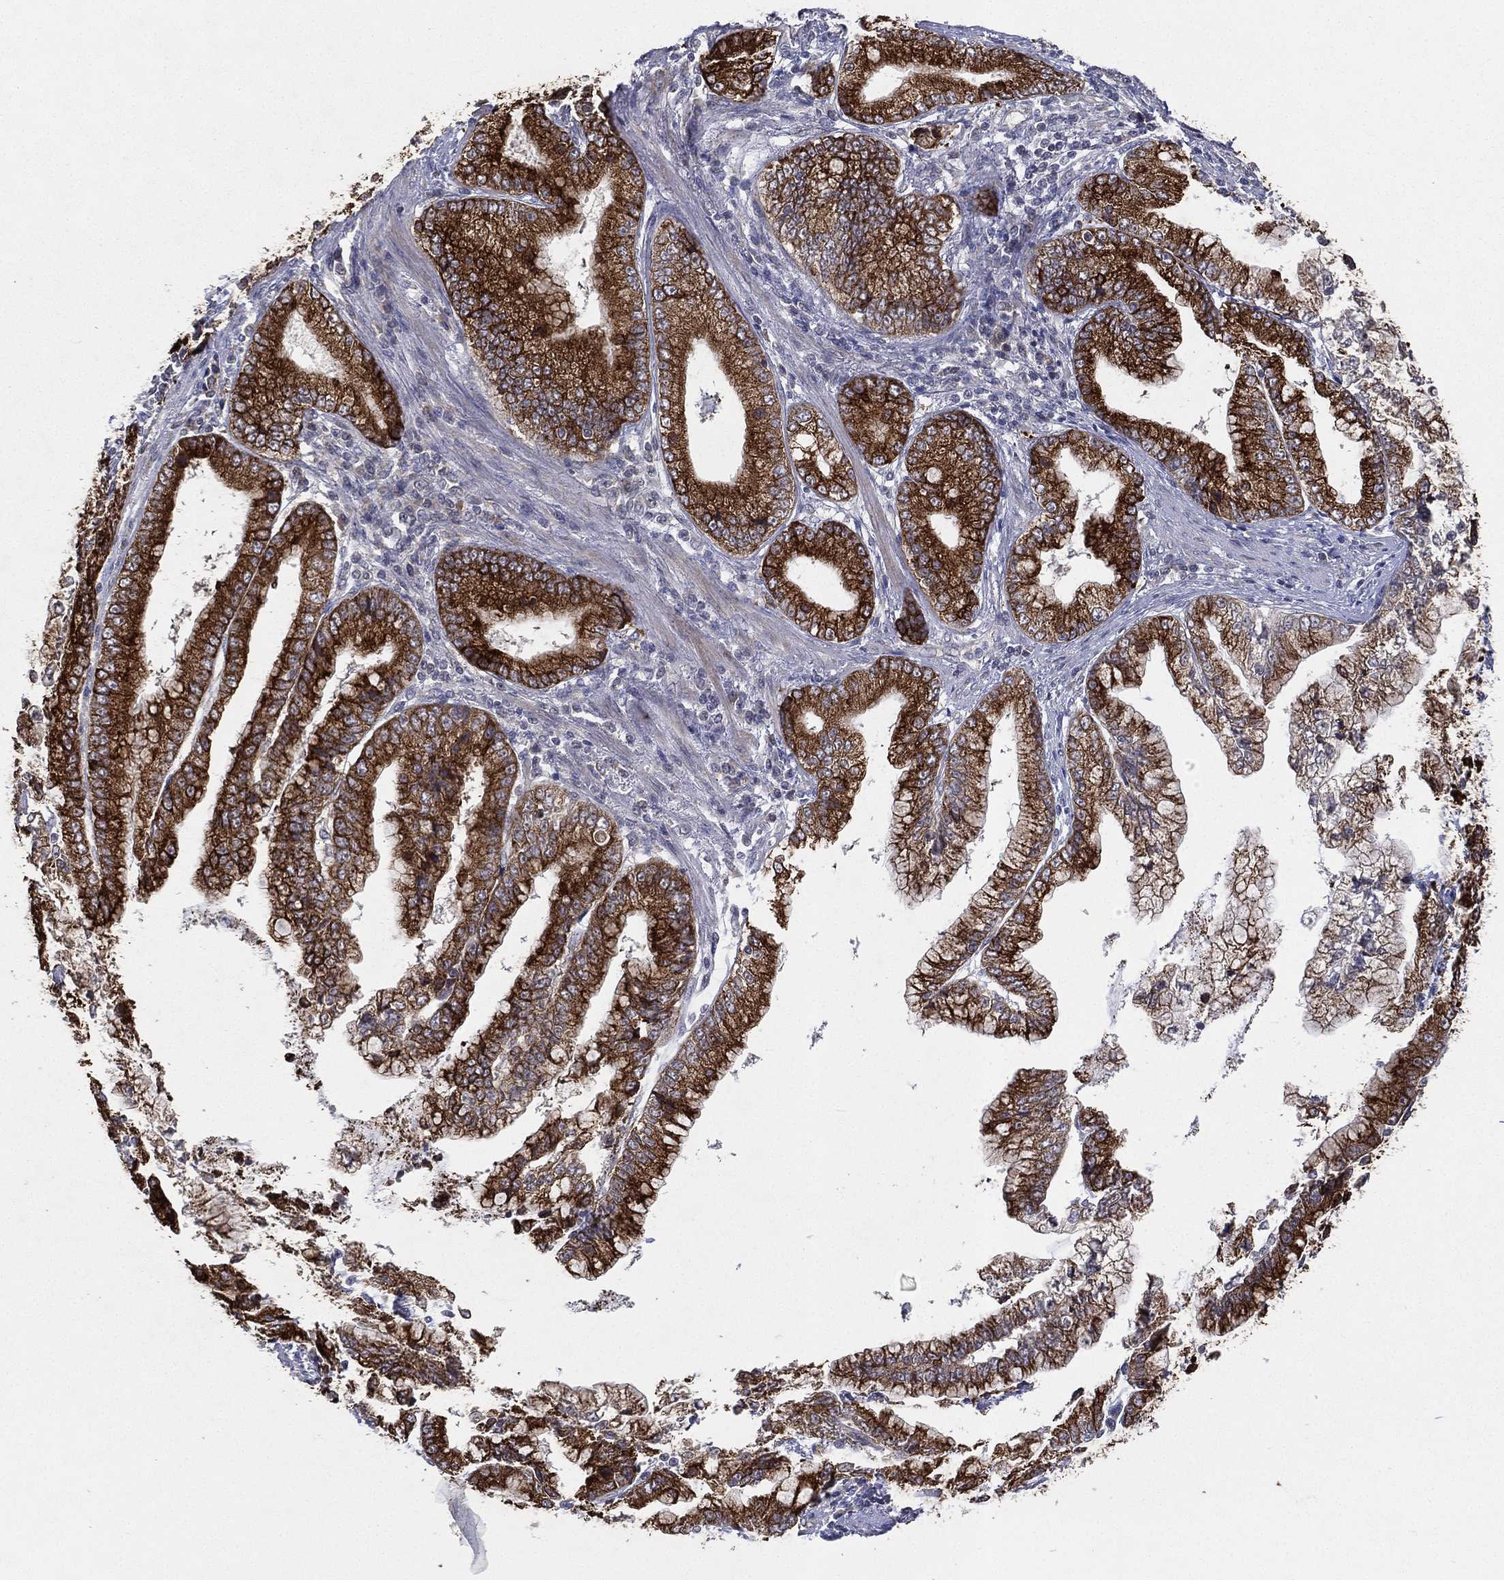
{"staining": {"intensity": "strong", "quantity": ">75%", "location": "cytoplasmic/membranous"}, "tissue": "stomach cancer", "cell_type": "Tumor cells", "image_type": "cancer", "snomed": [{"axis": "morphology", "description": "Adenocarcinoma, NOS"}, {"axis": "topography", "description": "Stomach, upper"}], "caption": "Immunohistochemical staining of adenocarcinoma (stomach) displays strong cytoplasmic/membranous protein positivity in approximately >75% of tumor cells. (IHC, brightfield microscopy, high magnification).", "gene": "KAT14", "patient": {"sex": "female", "age": 74}}